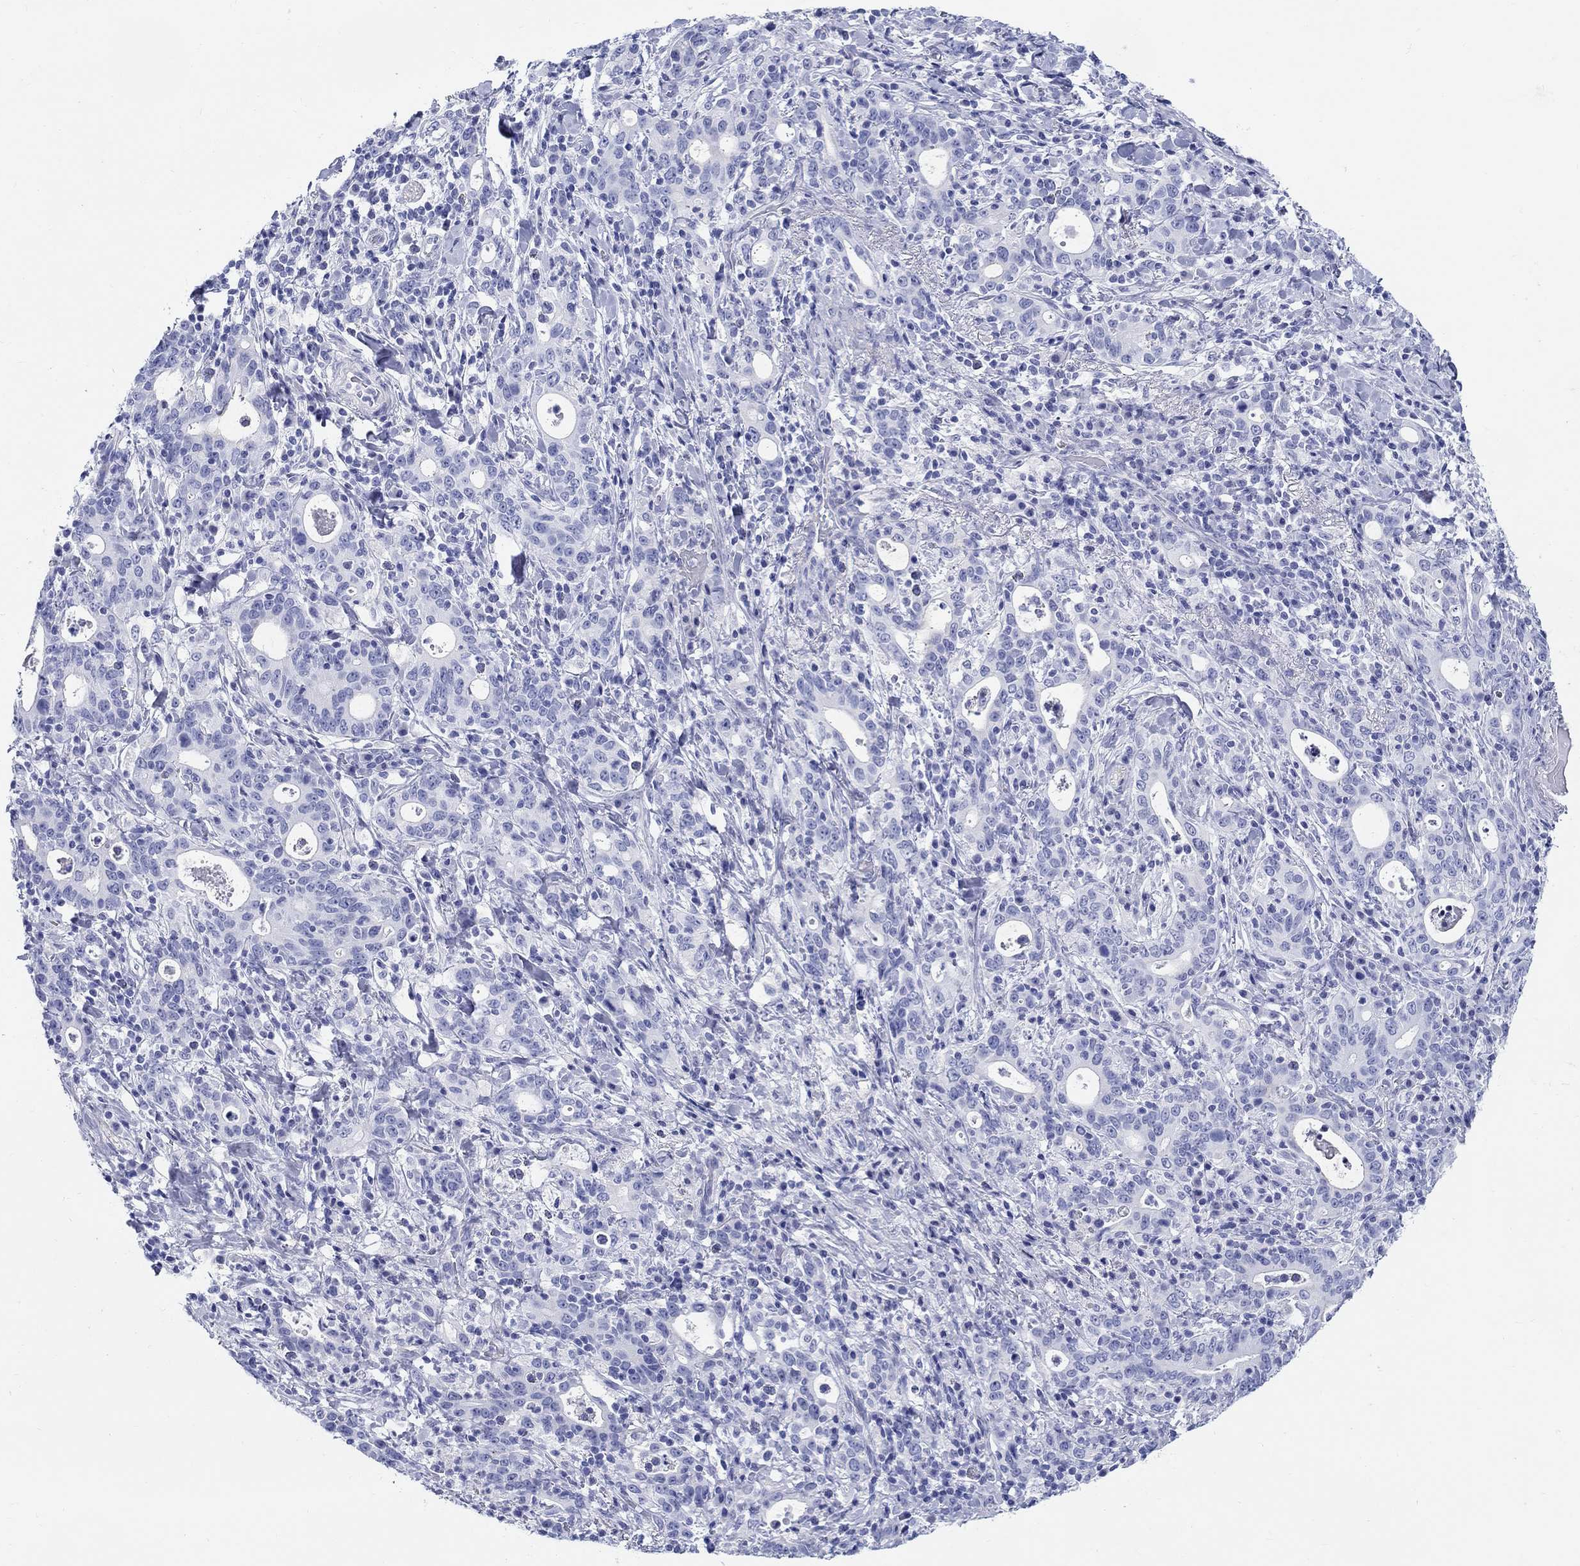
{"staining": {"intensity": "negative", "quantity": "none", "location": "none"}, "tissue": "stomach cancer", "cell_type": "Tumor cells", "image_type": "cancer", "snomed": [{"axis": "morphology", "description": "Adenocarcinoma, NOS"}, {"axis": "topography", "description": "Stomach"}], "caption": "A high-resolution image shows immunohistochemistry staining of stomach cancer, which demonstrates no significant expression in tumor cells.", "gene": "CRYGS", "patient": {"sex": "male", "age": 79}}